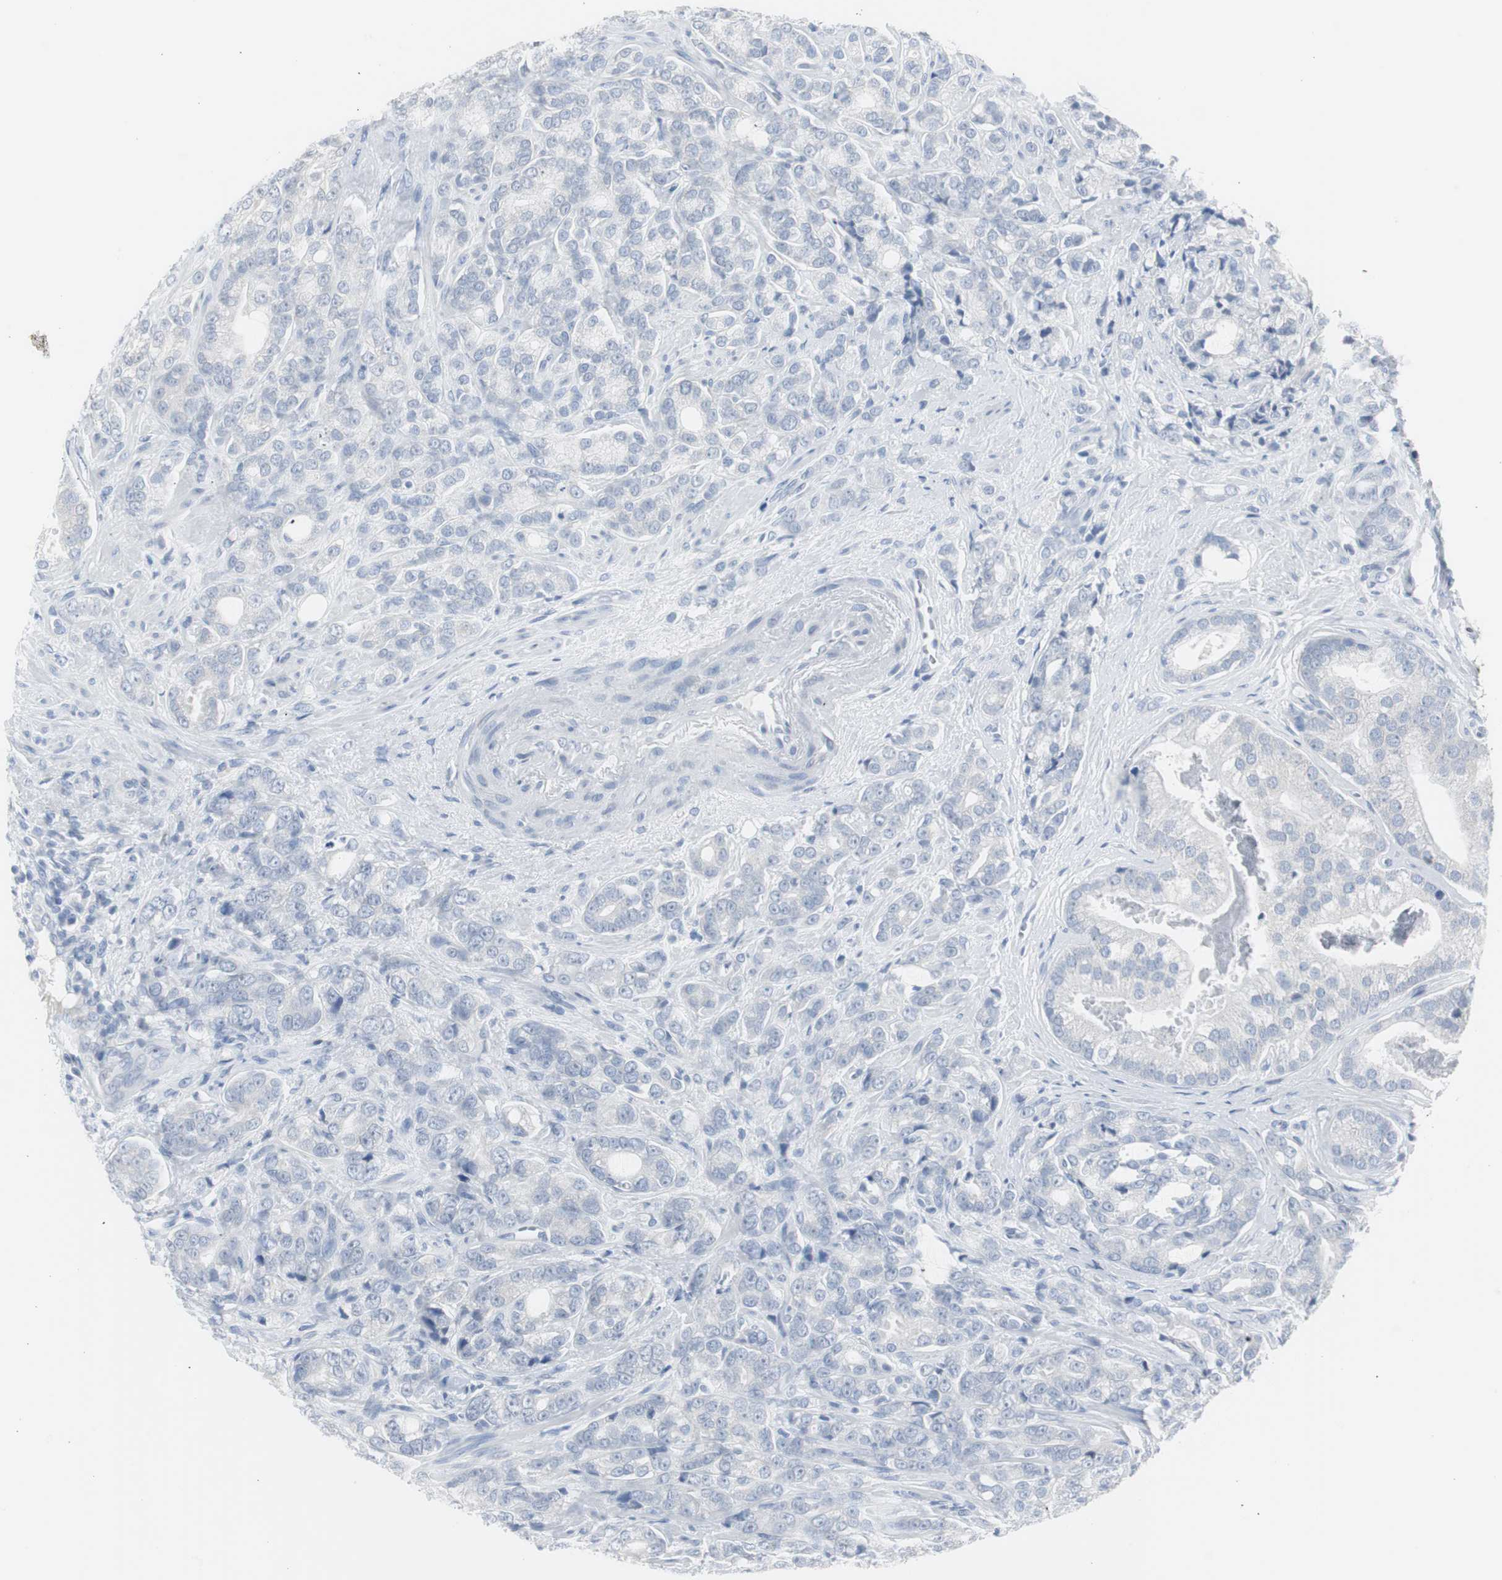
{"staining": {"intensity": "negative", "quantity": "none", "location": "none"}, "tissue": "prostate cancer", "cell_type": "Tumor cells", "image_type": "cancer", "snomed": [{"axis": "morphology", "description": "Adenocarcinoma, Low grade"}, {"axis": "topography", "description": "Prostate"}], "caption": "High power microscopy histopathology image of an IHC photomicrograph of prostate cancer, revealing no significant expression in tumor cells. (DAB (3,3'-diaminobenzidine) immunohistochemistry (IHC) visualized using brightfield microscopy, high magnification).", "gene": "S100A7", "patient": {"sex": "male", "age": 58}}